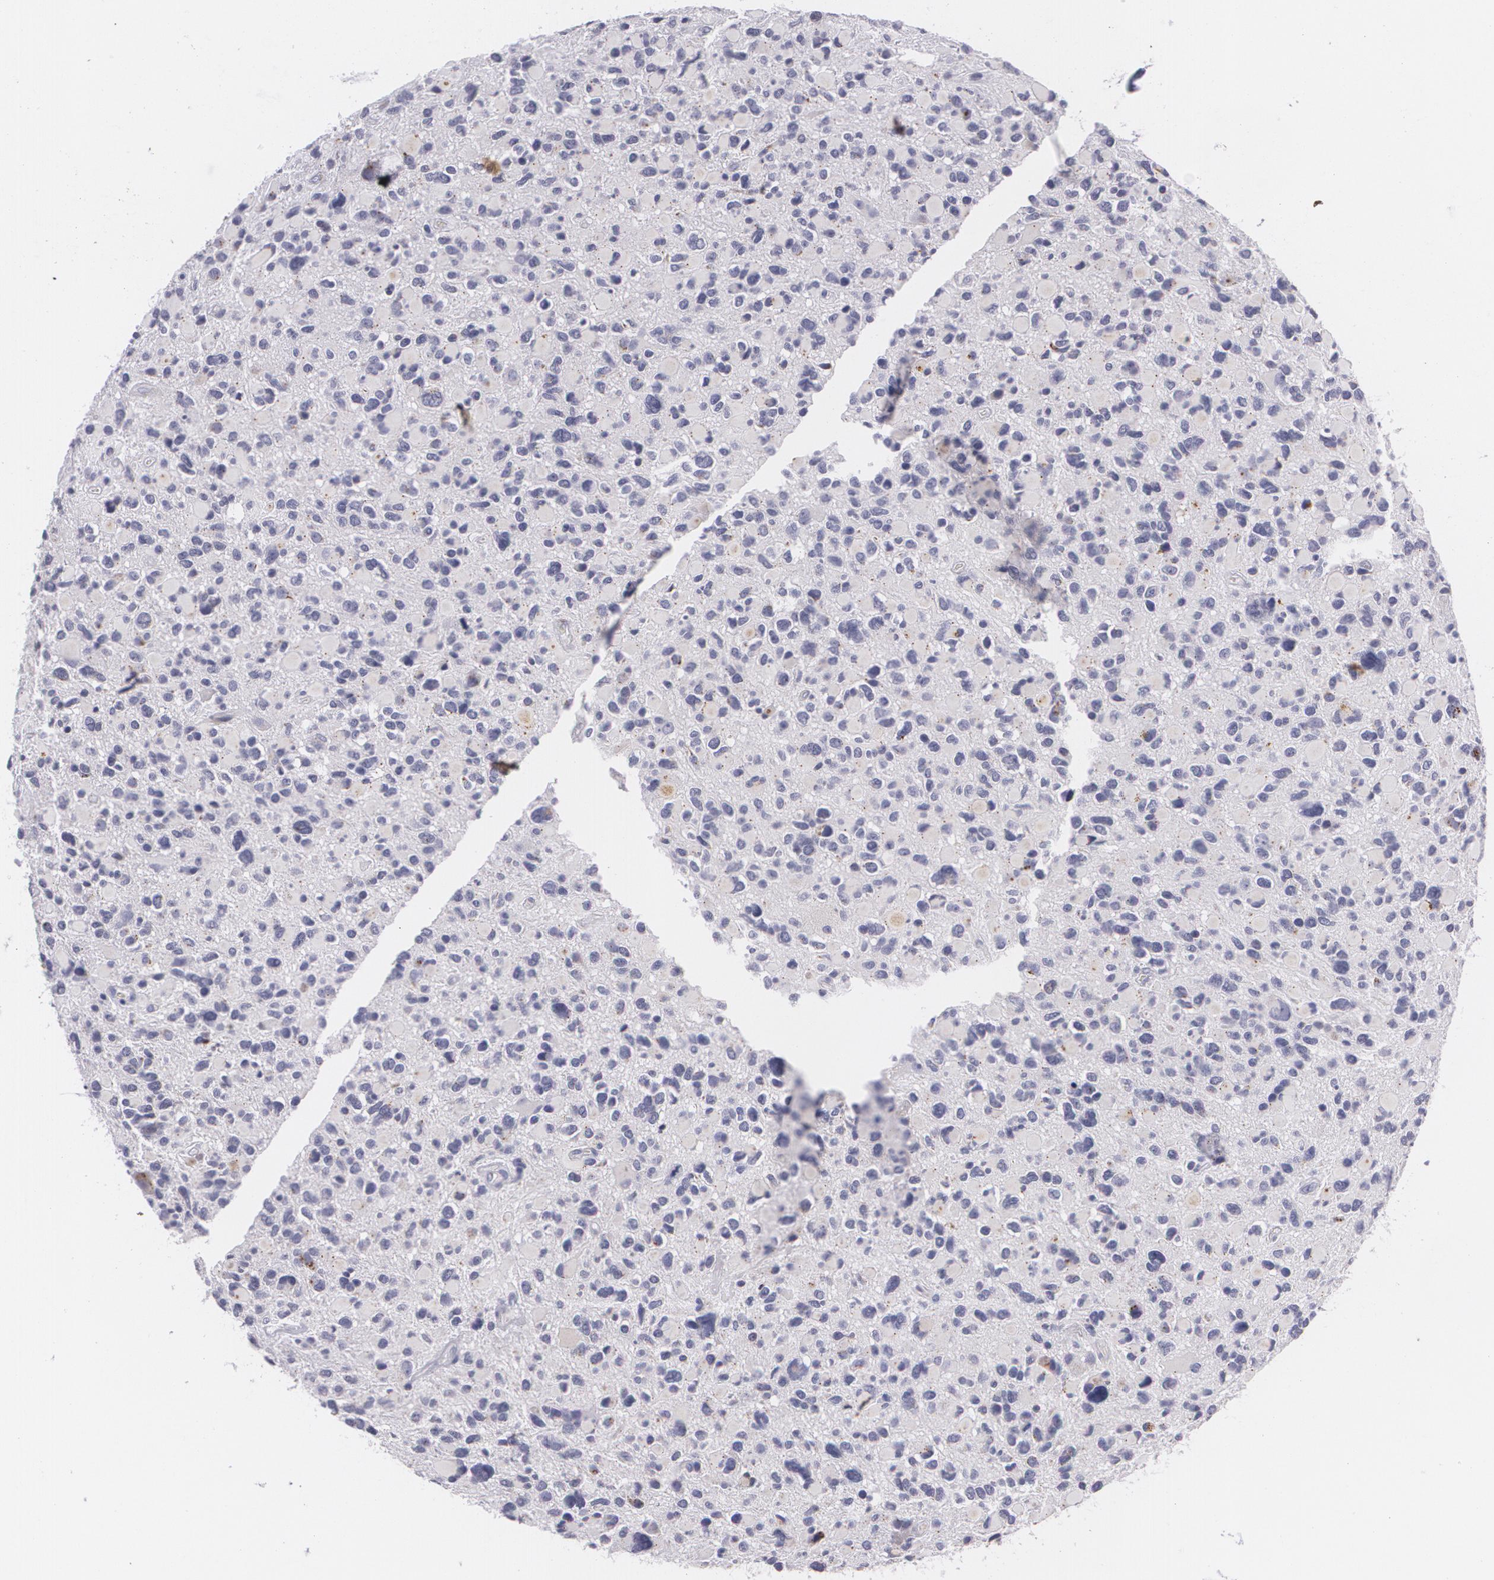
{"staining": {"intensity": "negative", "quantity": "none", "location": "none"}, "tissue": "glioma", "cell_type": "Tumor cells", "image_type": "cancer", "snomed": [{"axis": "morphology", "description": "Glioma, malignant, High grade"}, {"axis": "topography", "description": "Brain"}], "caption": "Immunohistochemical staining of human glioma reveals no significant expression in tumor cells. Nuclei are stained in blue.", "gene": "CILK1", "patient": {"sex": "female", "age": 37}}